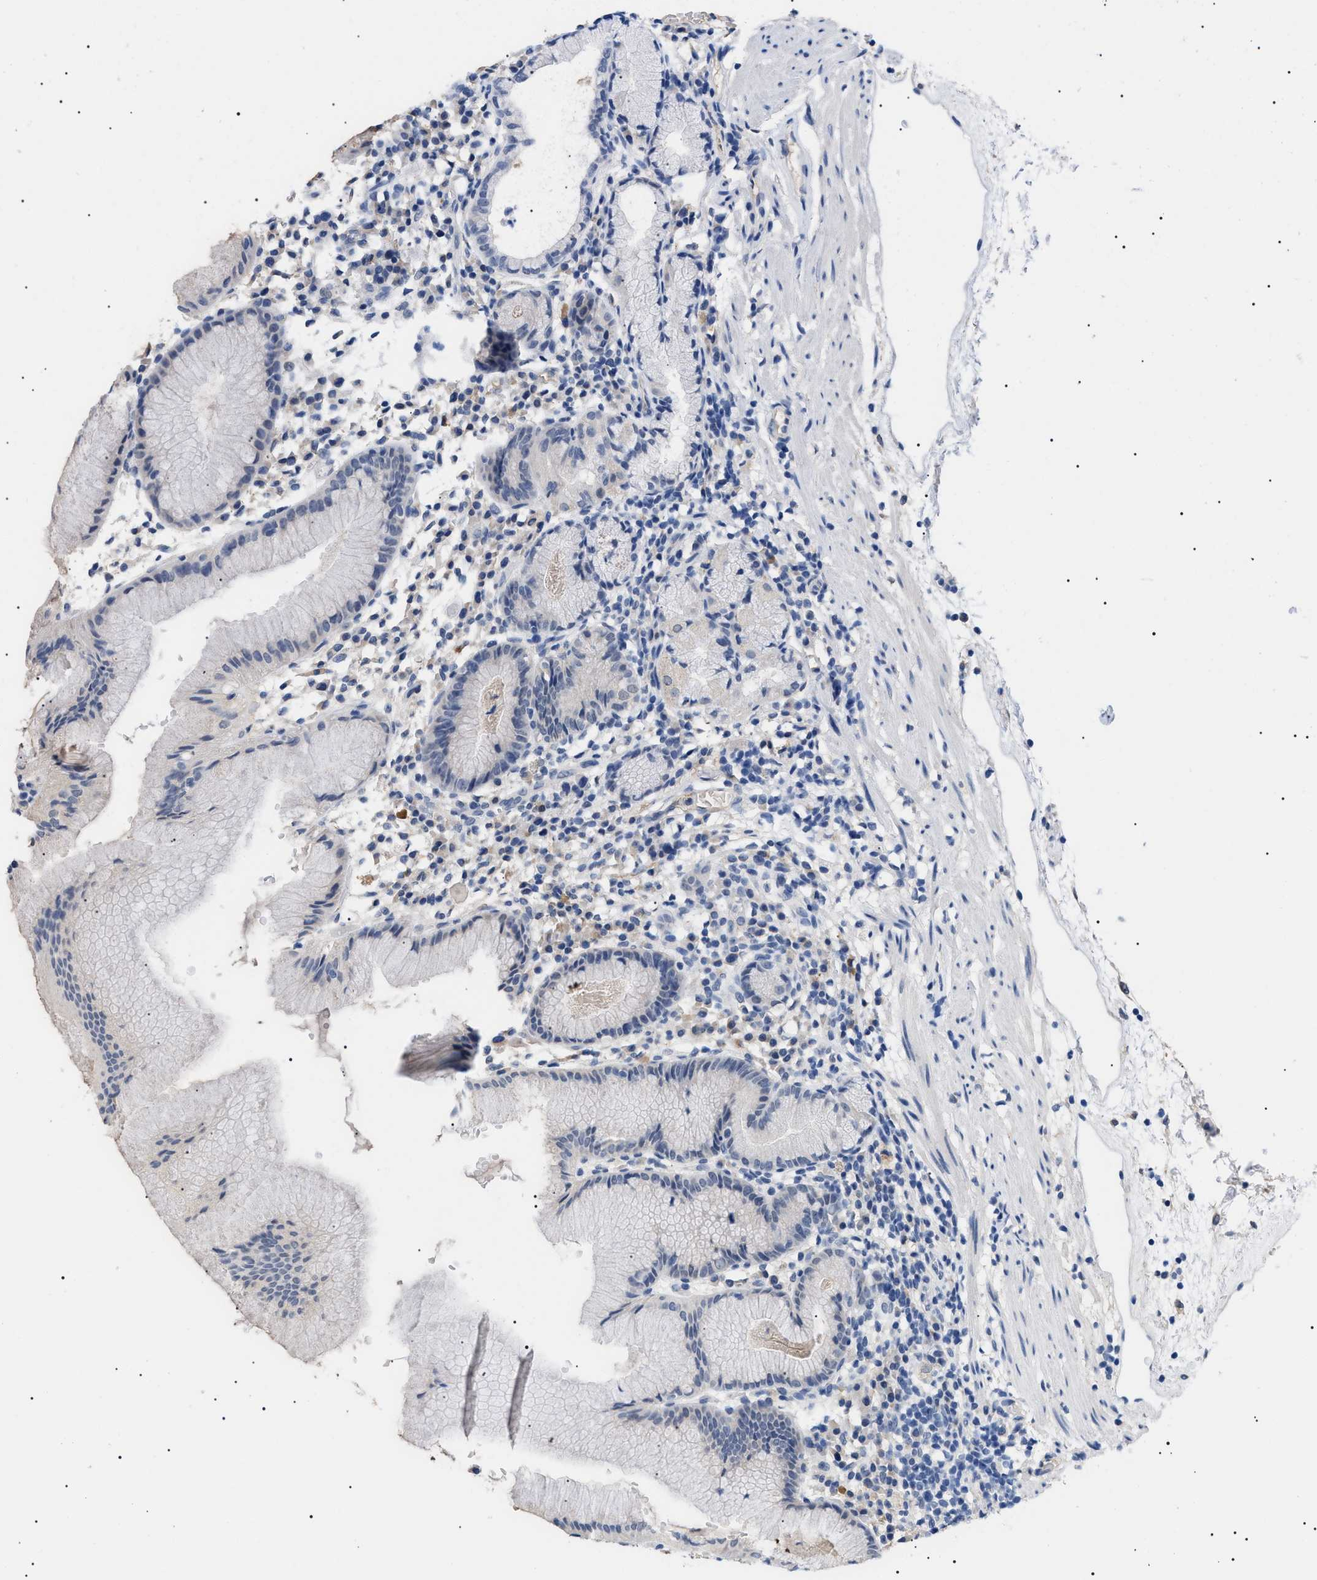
{"staining": {"intensity": "negative", "quantity": "none", "location": "none"}, "tissue": "stomach", "cell_type": "Glandular cells", "image_type": "normal", "snomed": [{"axis": "morphology", "description": "Normal tissue, NOS"}, {"axis": "topography", "description": "Stomach"}, {"axis": "topography", "description": "Stomach, lower"}], "caption": "Immunohistochemistry (IHC) histopathology image of unremarkable human stomach stained for a protein (brown), which reveals no positivity in glandular cells.", "gene": "PRRT2", "patient": {"sex": "female", "age": 75}}